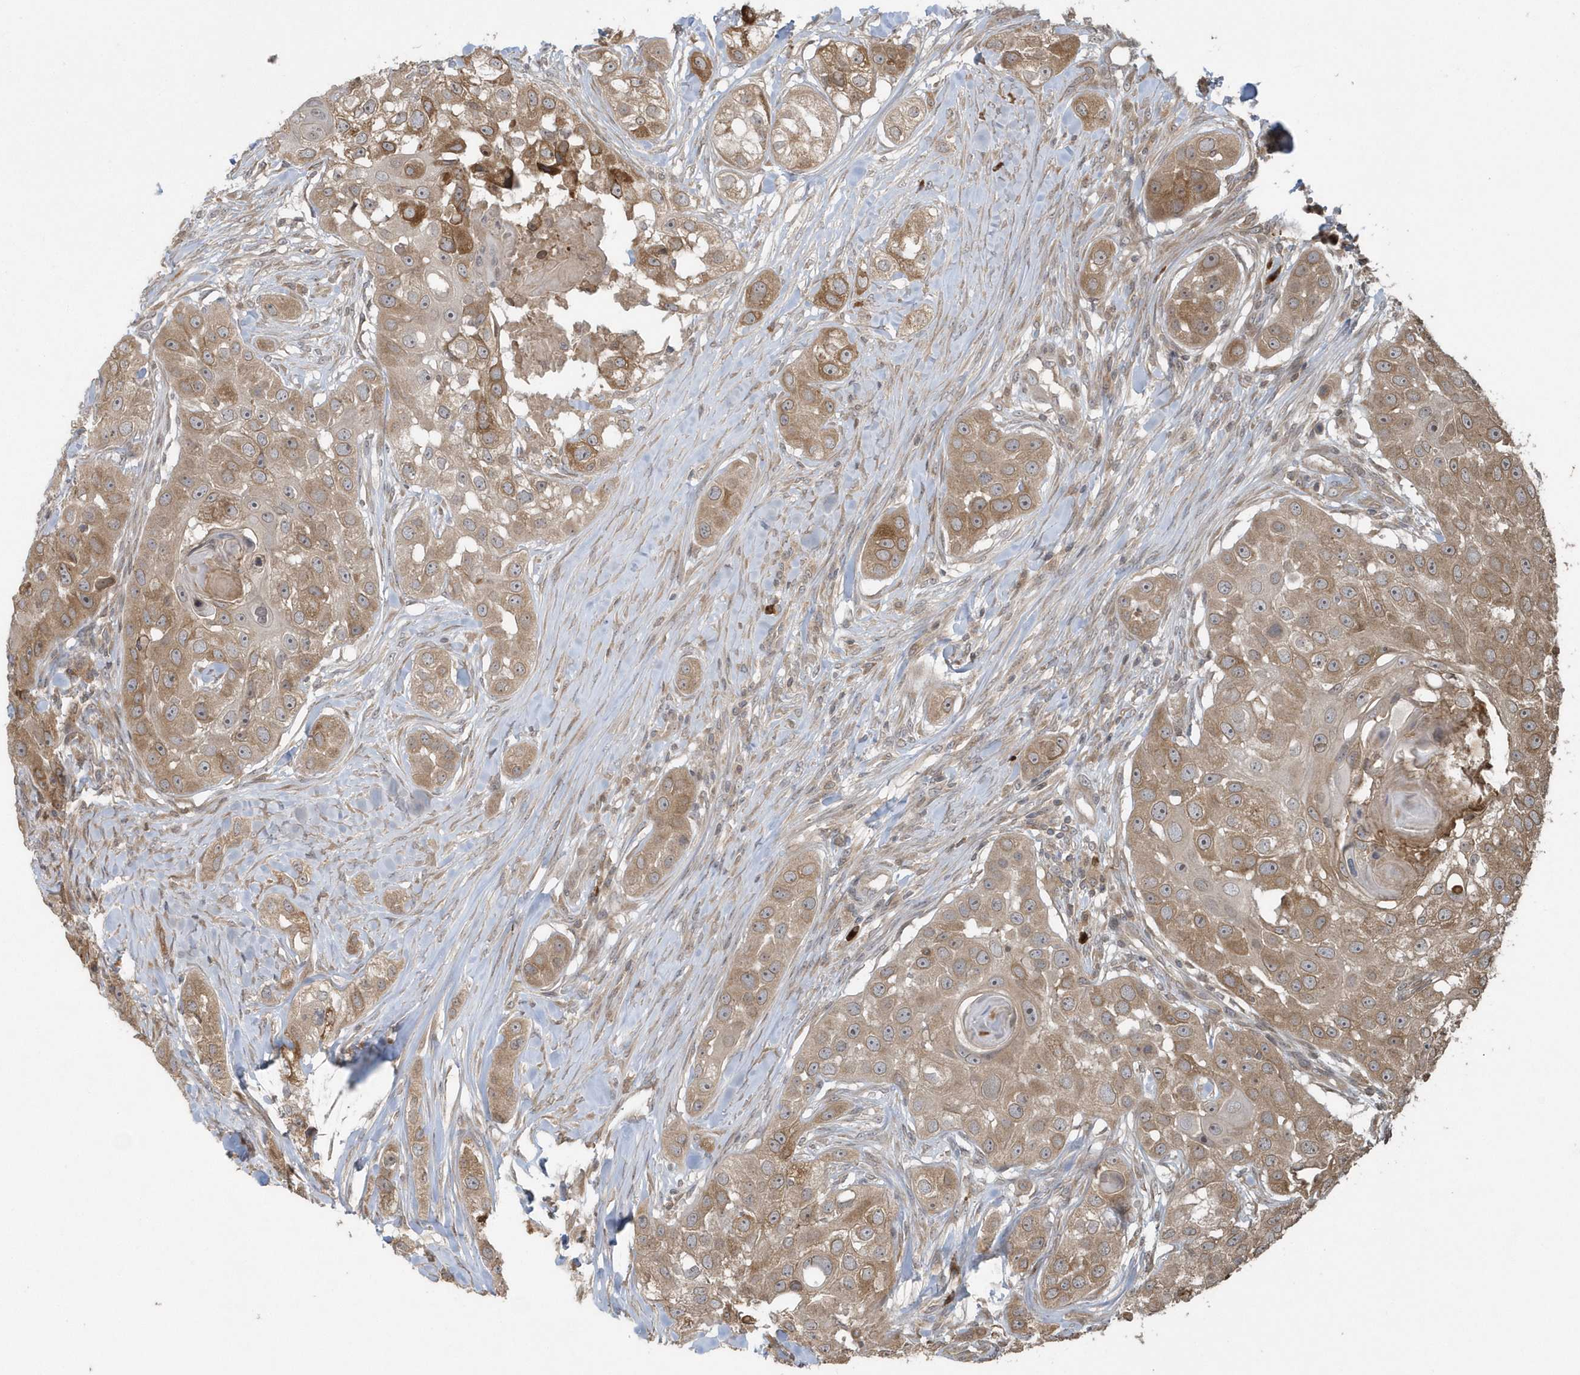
{"staining": {"intensity": "moderate", "quantity": ">75%", "location": "cytoplasmic/membranous"}, "tissue": "head and neck cancer", "cell_type": "Tumor cells", "image_type": "cancer", "snomed": [{"axis": "morphology", "description": "Normal tissue, NOS"}, {"axis": "morphology", "description": "Squamous cell carcinoma, NOS"}, {"axis": "topography", "description": "Skeletal muscle"}, {"axis": "topography", "description": "Head-Neck"}], "caption": "This is a histology image of IHC staining of squamous cell carcinoma (head and neck), which shows moderate positivity in the cytoplasmic/membranous of tumor cells.", "gene": "HERPUD1", "patient": {"sex": "male", "age": 51}}